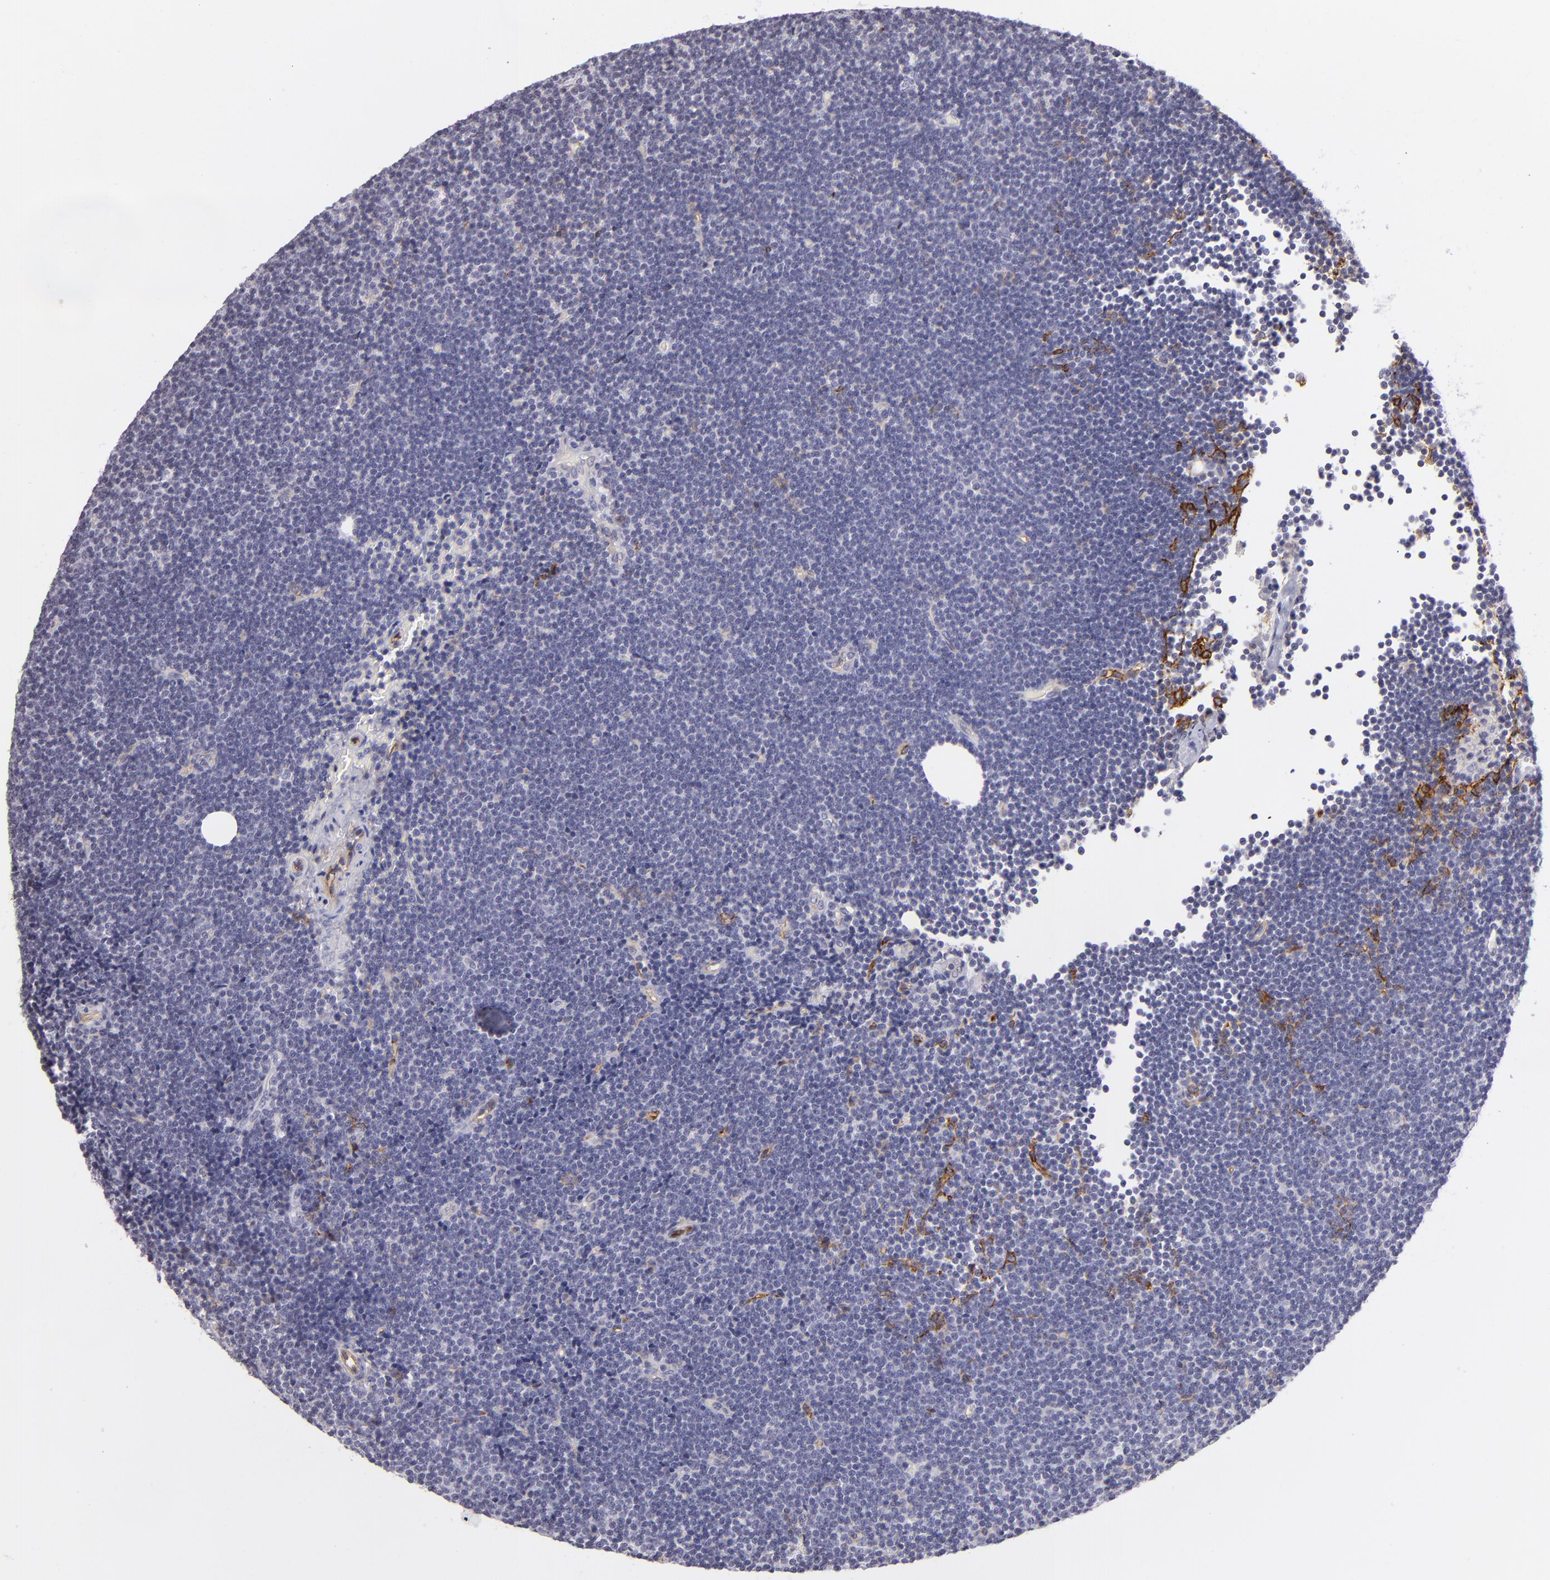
{"staining": {"intensity": "negative", "quantity": "none", "location": "none"}, "tissue": "lymphoma", "cell_type": "Tumor cells", "image_type": "cancer", "snomed": [{"axis": "morphology", "description": "Malignant lymphoma, non-Hodgkin's type, Low grade"}, {"axis": "topography", "description": "Lymph node"}], "caption": "Immunohistochemistry (IHC) histopathology image of neoplastic tissue: human malignant lymphoma, non-Hodgkin's type (low-grade) stained with DAB (3,3'-diaminobenzidine) reveals no significant protein positivity in tumor cells.", "gene": "THBD", "patient": {"sex": "female", "age": 73}}